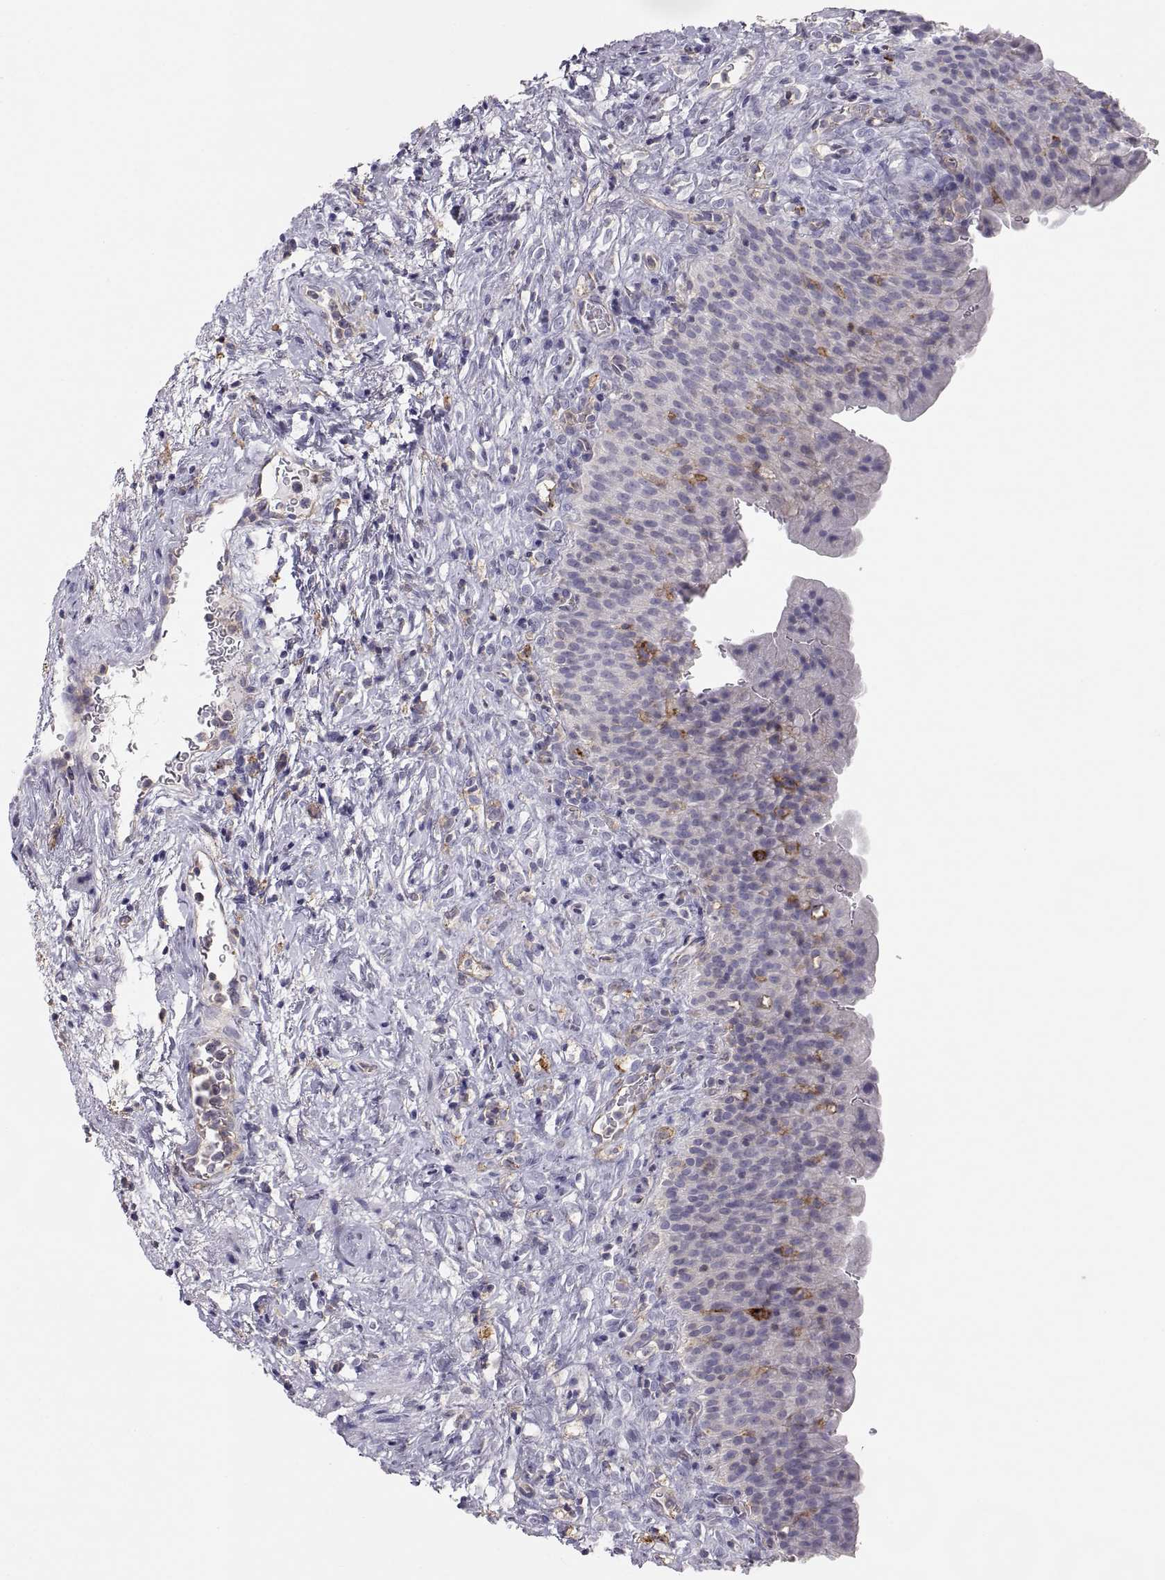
{"staining": {"intensity": "negative", "quantity": "none", "location": "none"}, "tissue": "urinary bladder", "cell_type": "Urothelial cells", "image_type": "normal", "snomed": [{"axis": "morphology", "description": "Normal tissue, NOS"}, {"axis": "topography", "description": "Urinary bladder"}], "caption": "A photomicrograph of urinary bladder stained for a protein exhibits no brown staining in urothelial cells.", "gene": "RALB", "patient": {"sex": "male", "age": 76}}